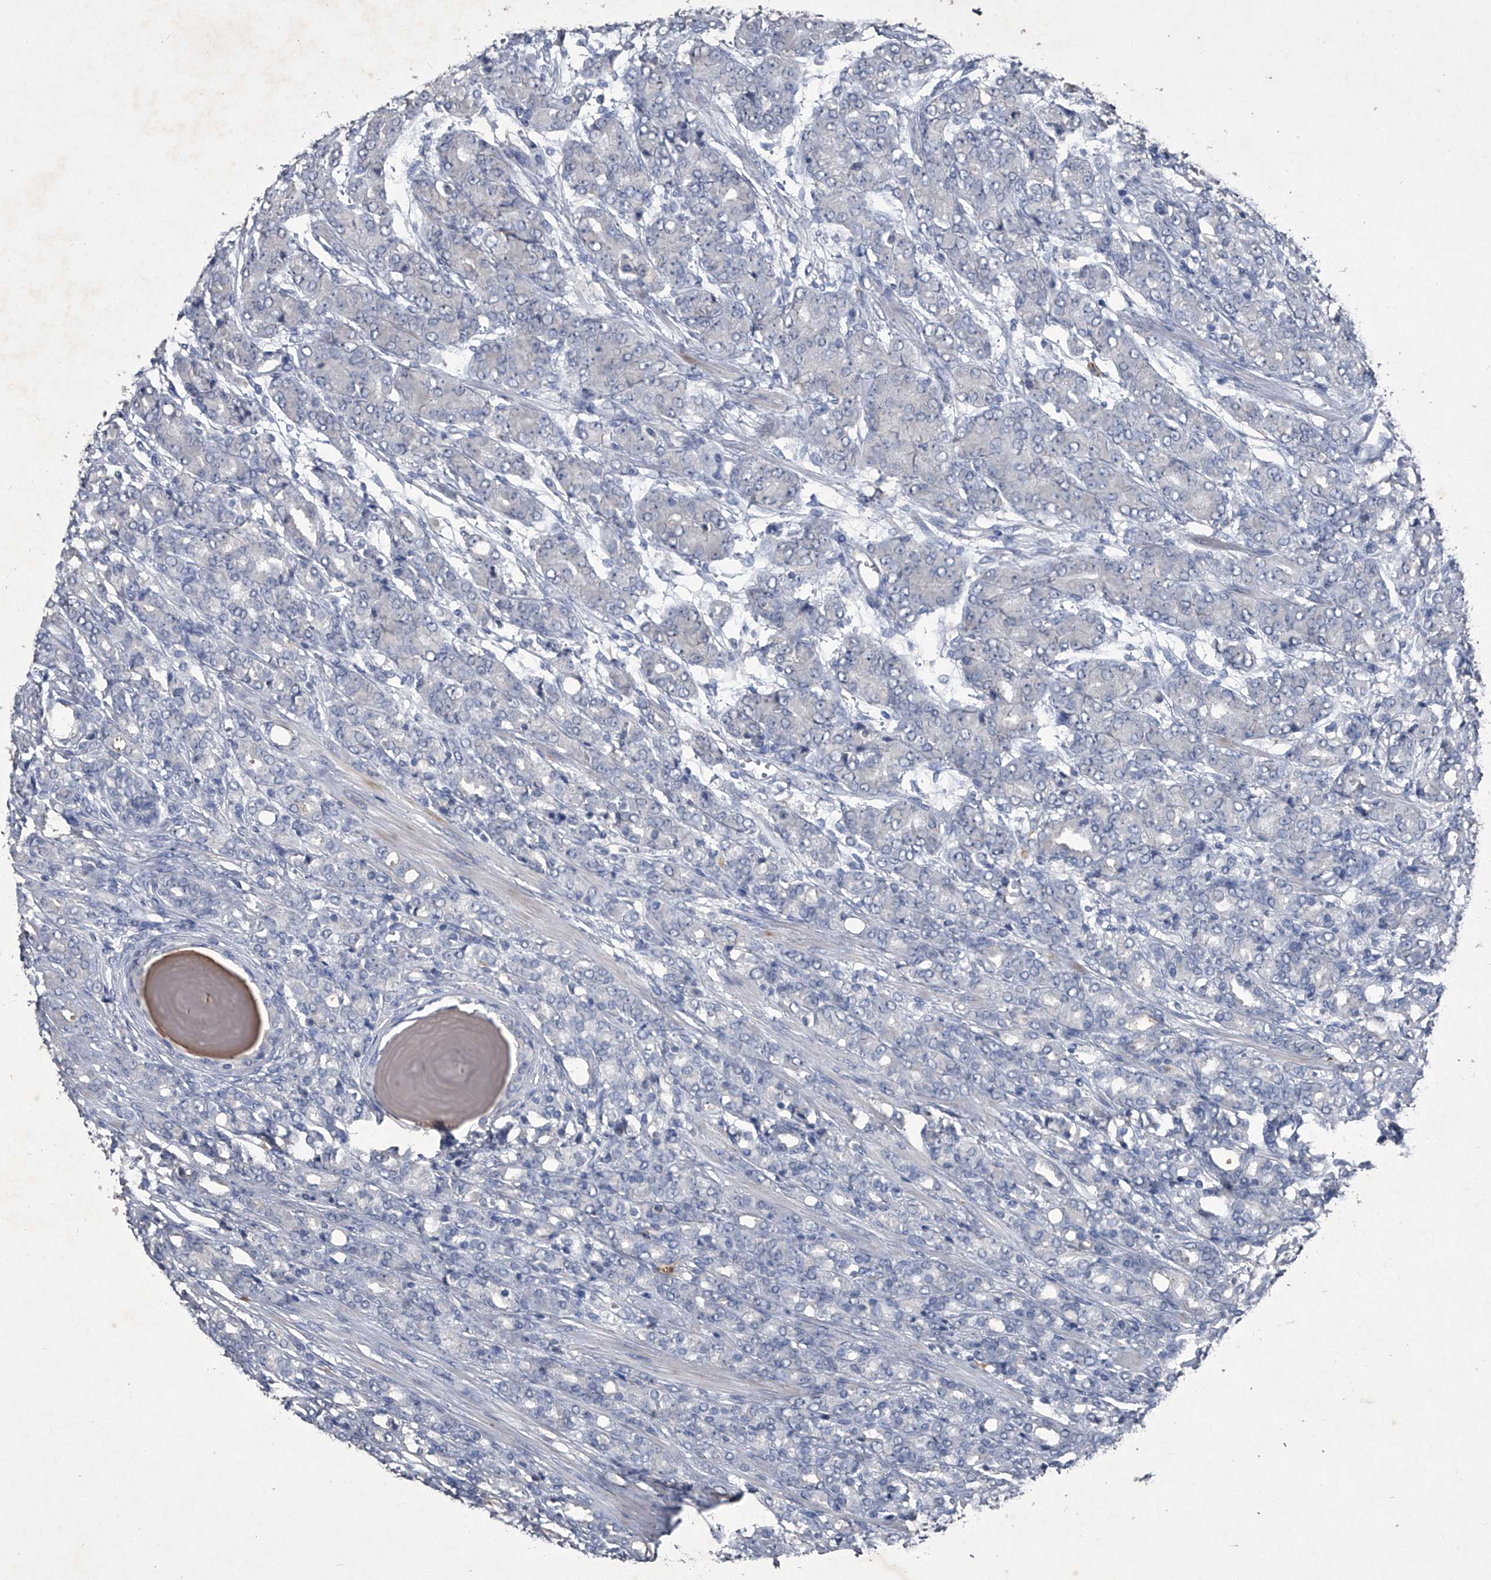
{"staining": {"intensity": "negative", "quantity": "none", "location": "none"}, "tissue": "prostate cancer", "cell_type": "Tumor cells", "image_type": "cancer", "snomed": [{"axis": "morphology", "description": "Adenocarcinoma, High grade"}, {"axis": "topography", "description": "Prostate"}], "caption": "Tumor cells are negative for brown protein staining in high-grade adenocarcinoma (prostate). The staining was performed using DAB to visualize the protein expression in brown, while the nuclei were stained in blue with hematoxylin (Magnification: 20x).", "gene": "MAPKAP1", "patient": {"sex": "male", "age": 62}}